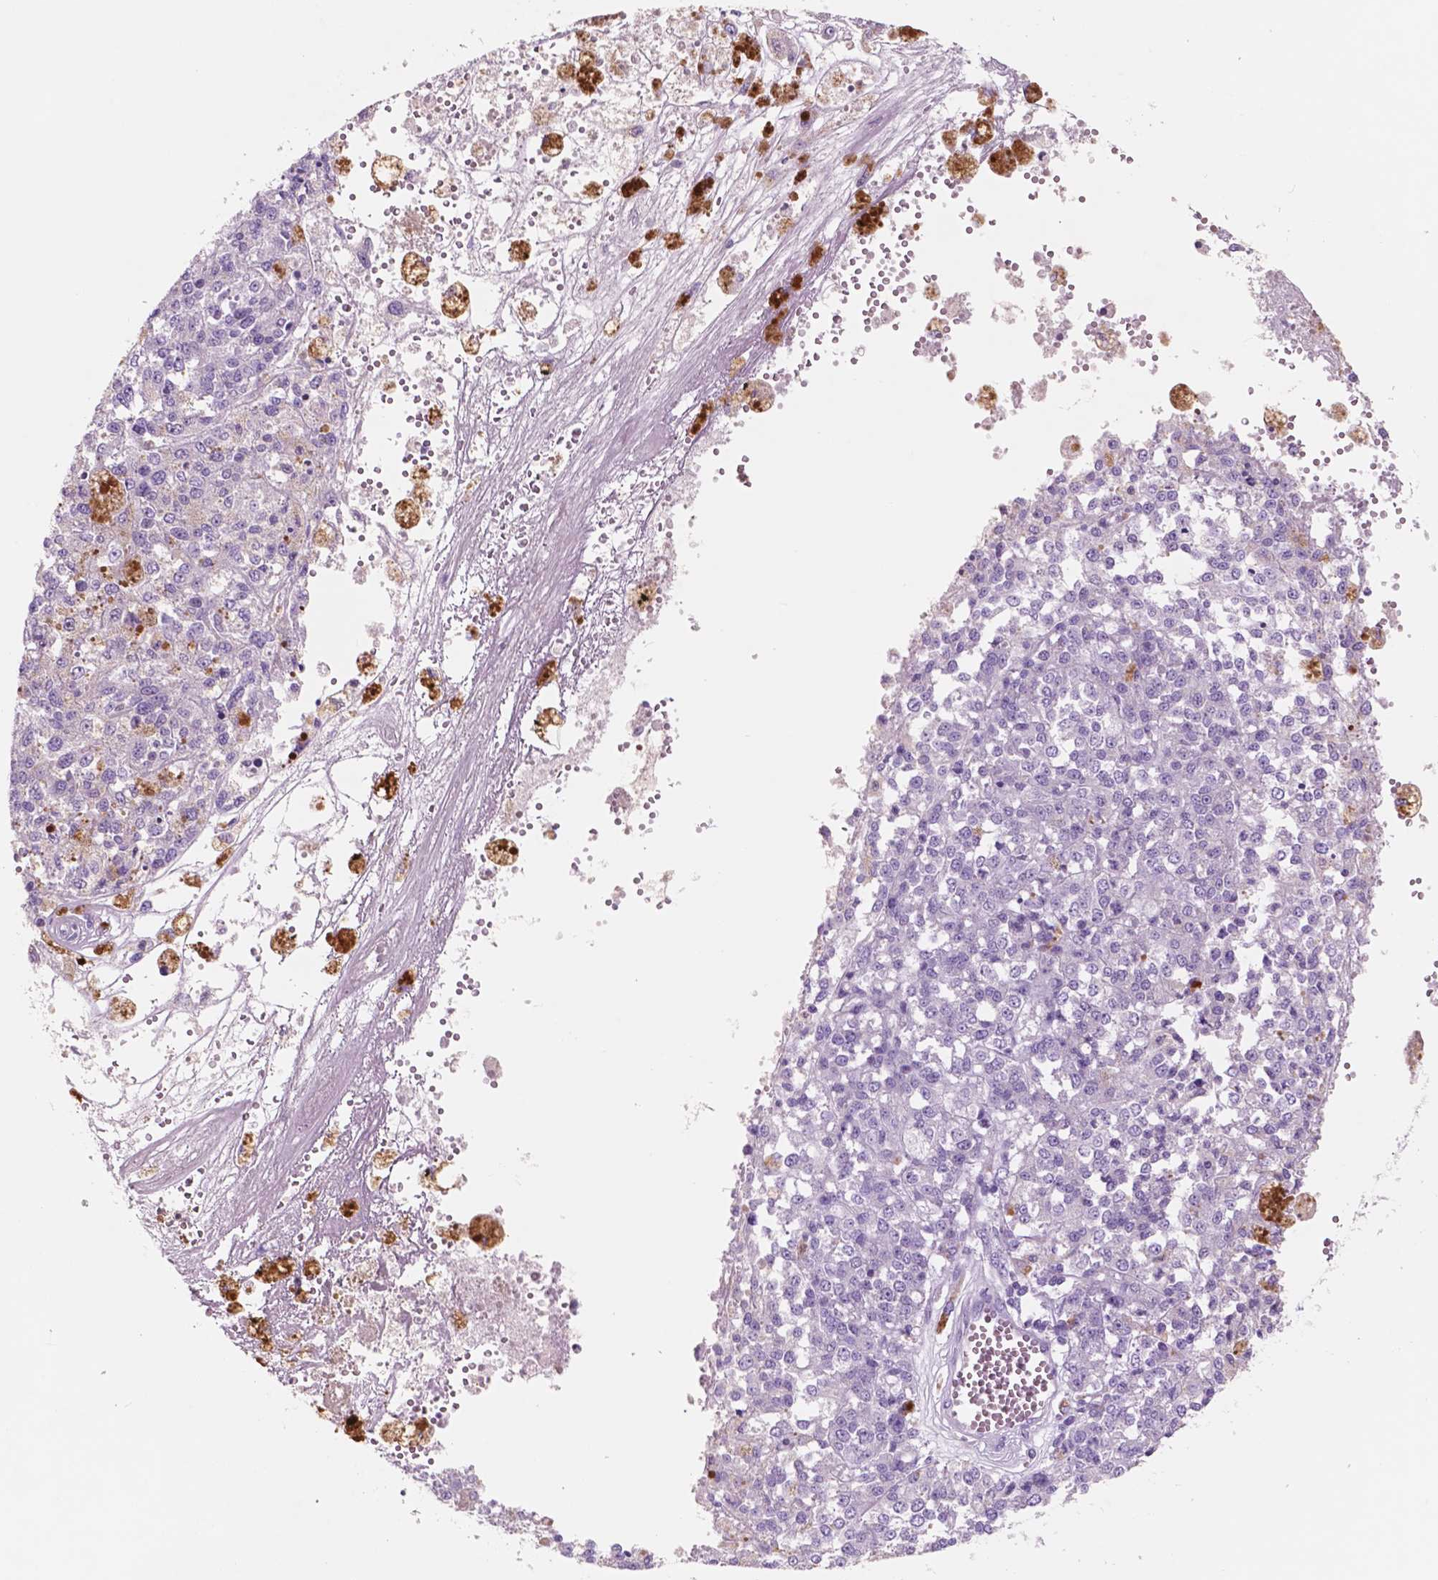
{"staining": {"intensity": "negative", "quantity": "none", "location": "none"}, "tissue": "melanoma", "cell_type": "Tumor cells", "image_type": "cancer", "snomed": [{"axis": "morphology", "description": "Malignant melanoma, Metastatic site"}, {"axis": "topography", "description": "Lymph node"}], "caption": "DAB (3,3'-diaminobenzidine) immunohistochemical staining of malignant melanoma (metastatic site) demonstrates no significant expression in tumor cells.", "gene": "CUZD1", "patient": {"sex": "female", "age": 64}}